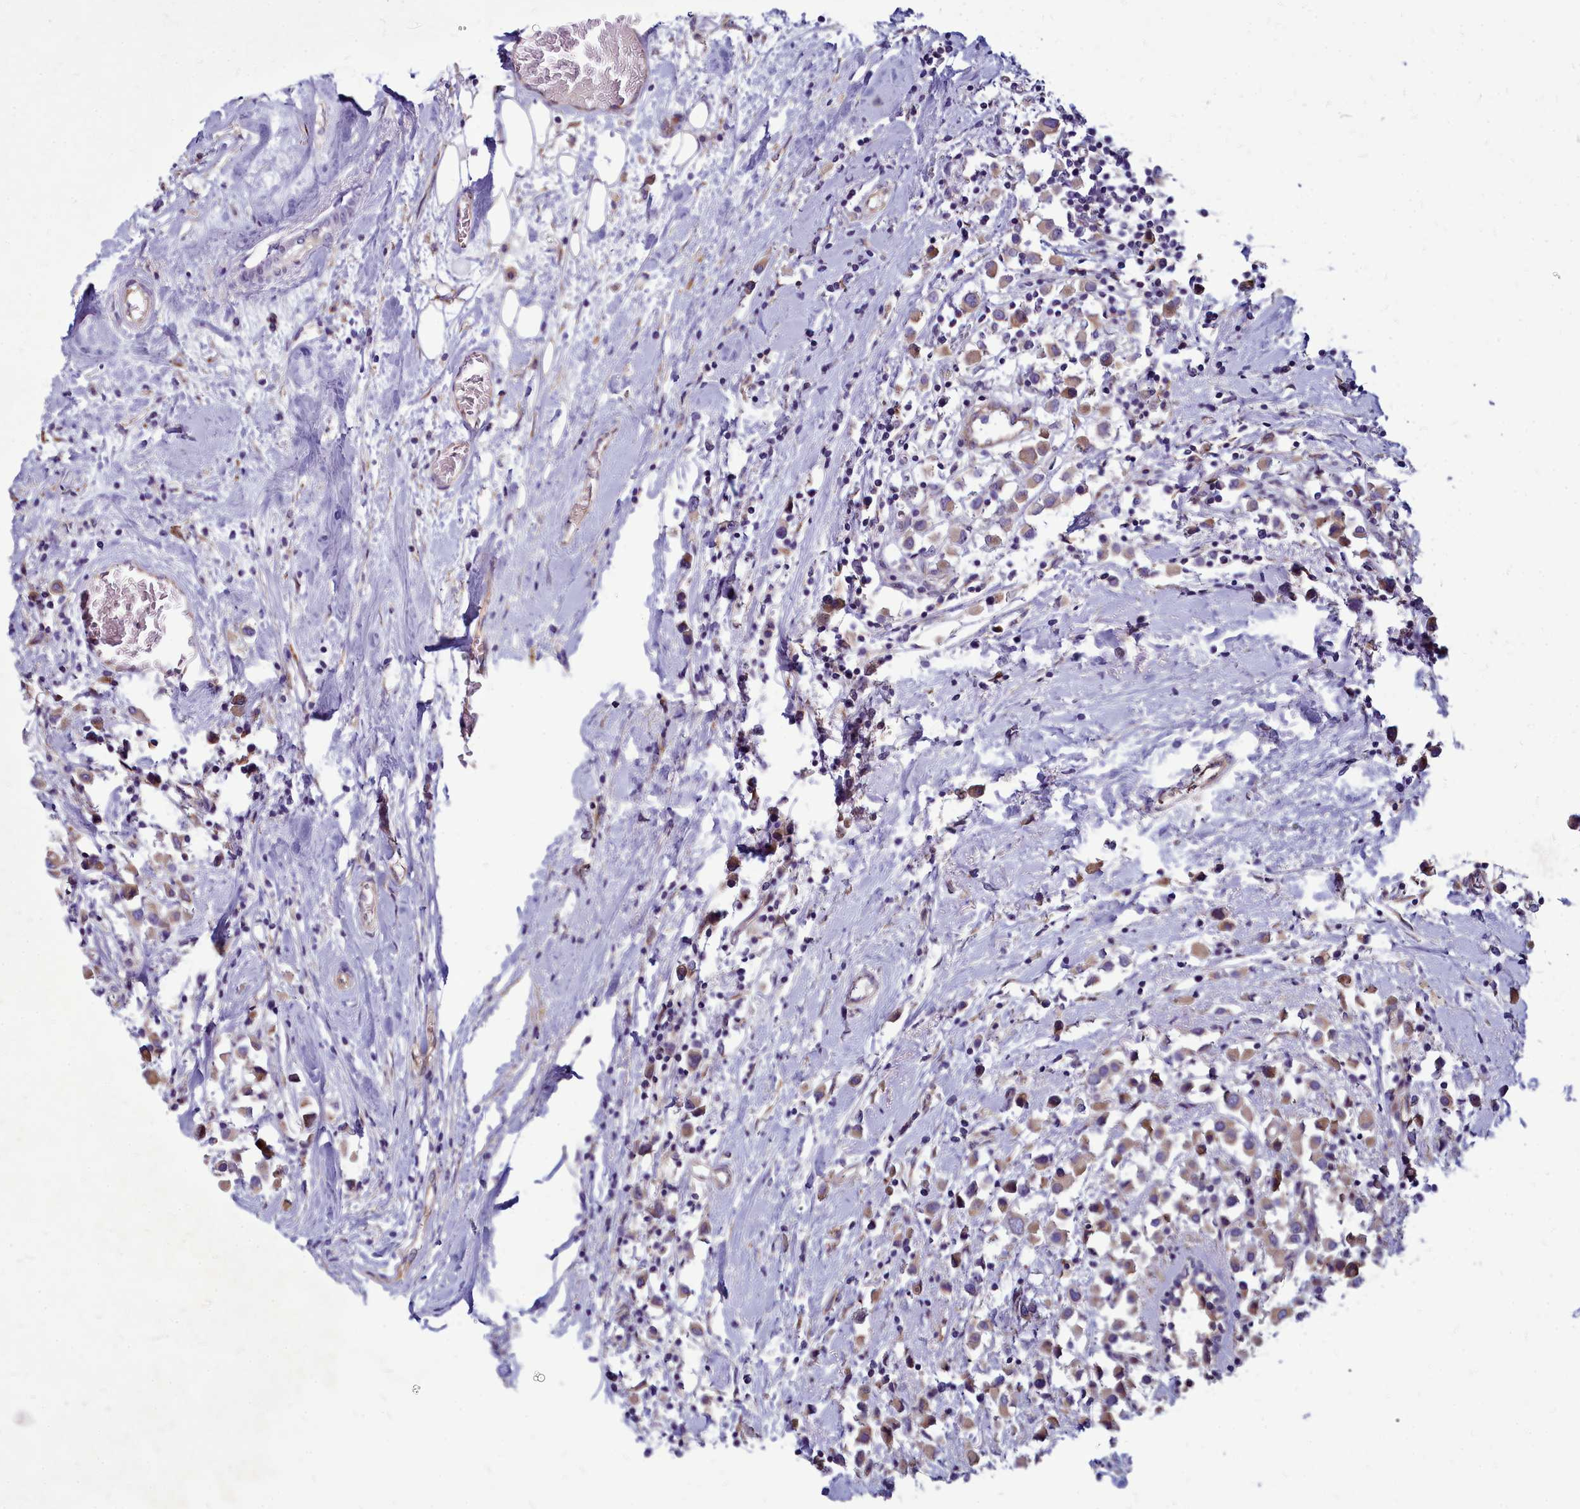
{"staining": {"intensity": "weak", "quantity": ">75%", "location": "cytoplasmic/membranous"}, "tissue": "breast cancer", "cell_type": "Tumor cells", "image_type": "cancer", "snomed": [{"axis": "morphology", "description": "Duct carcinoma"}, {"axis": "topography", "description": "Breast"}], "caption": "Brown immunohistochemical staining in breast infiltrating ductal carcinoma displays weak cytoplasmic/membranous expression in about >75% of tumor cells.", "gene": "SMPD4", "patient": {"sex": "female", "age": 61}}